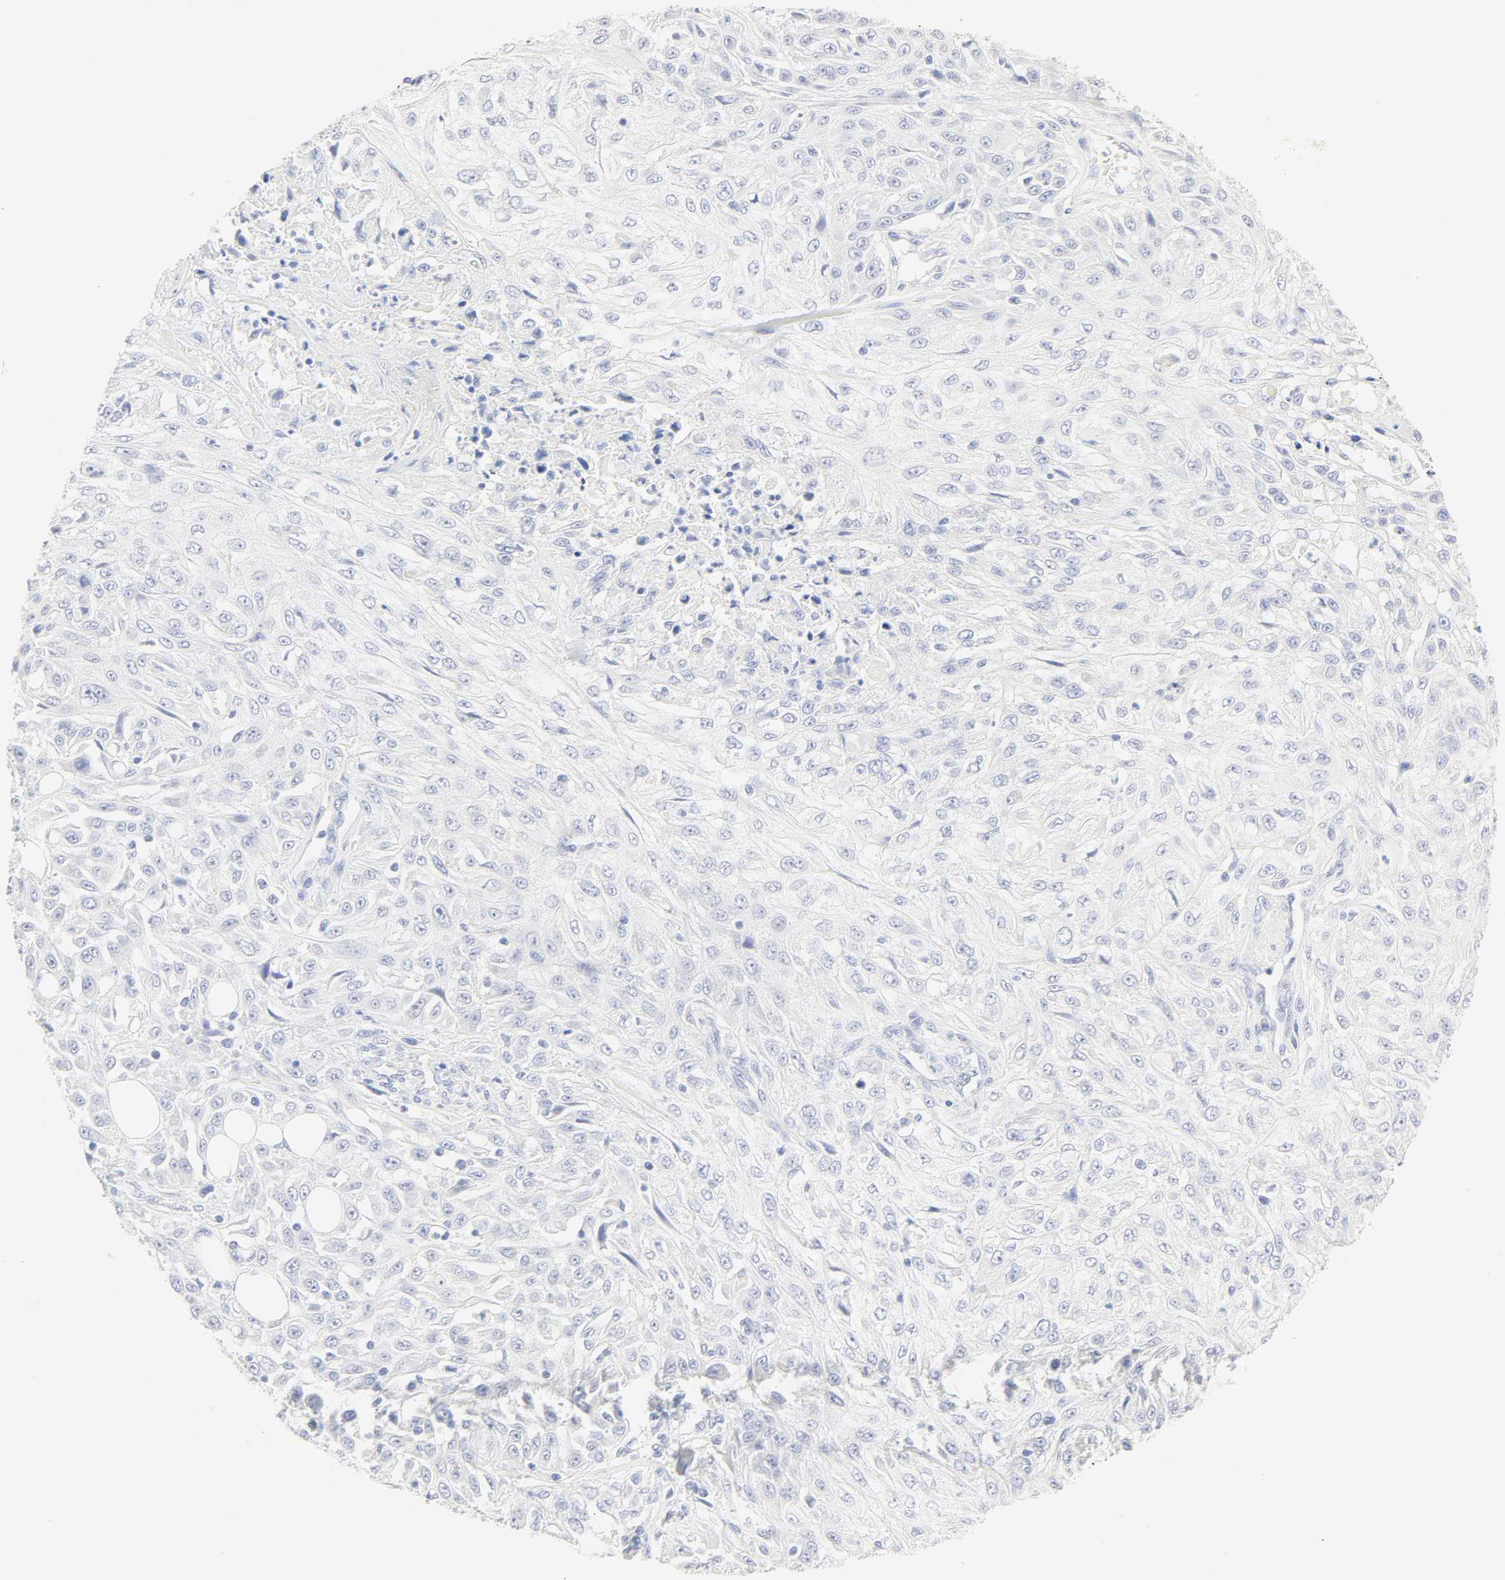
{"staining": {"intensity": "negative", "quantity": "none", "location": "none"}, "tissue": "skin cancer", "cell_type": "Tumor cells", "image_type": "cancer", "snomed": [{"axis": "morphology", "description": "Squamous cell carcinoma, NOS"}, {"axis": "topography", "description": "Skin"}], "caption": "Photomicrograph shows no significant protein staining in tumor cells of squamous cell carcinoma (skin). (Brightfield microscopy of DAB immunohistochemistry (IHC) at high magnification).", "gene": "SLCO1B3", "patient": {"sex": "male", "age": 75}}